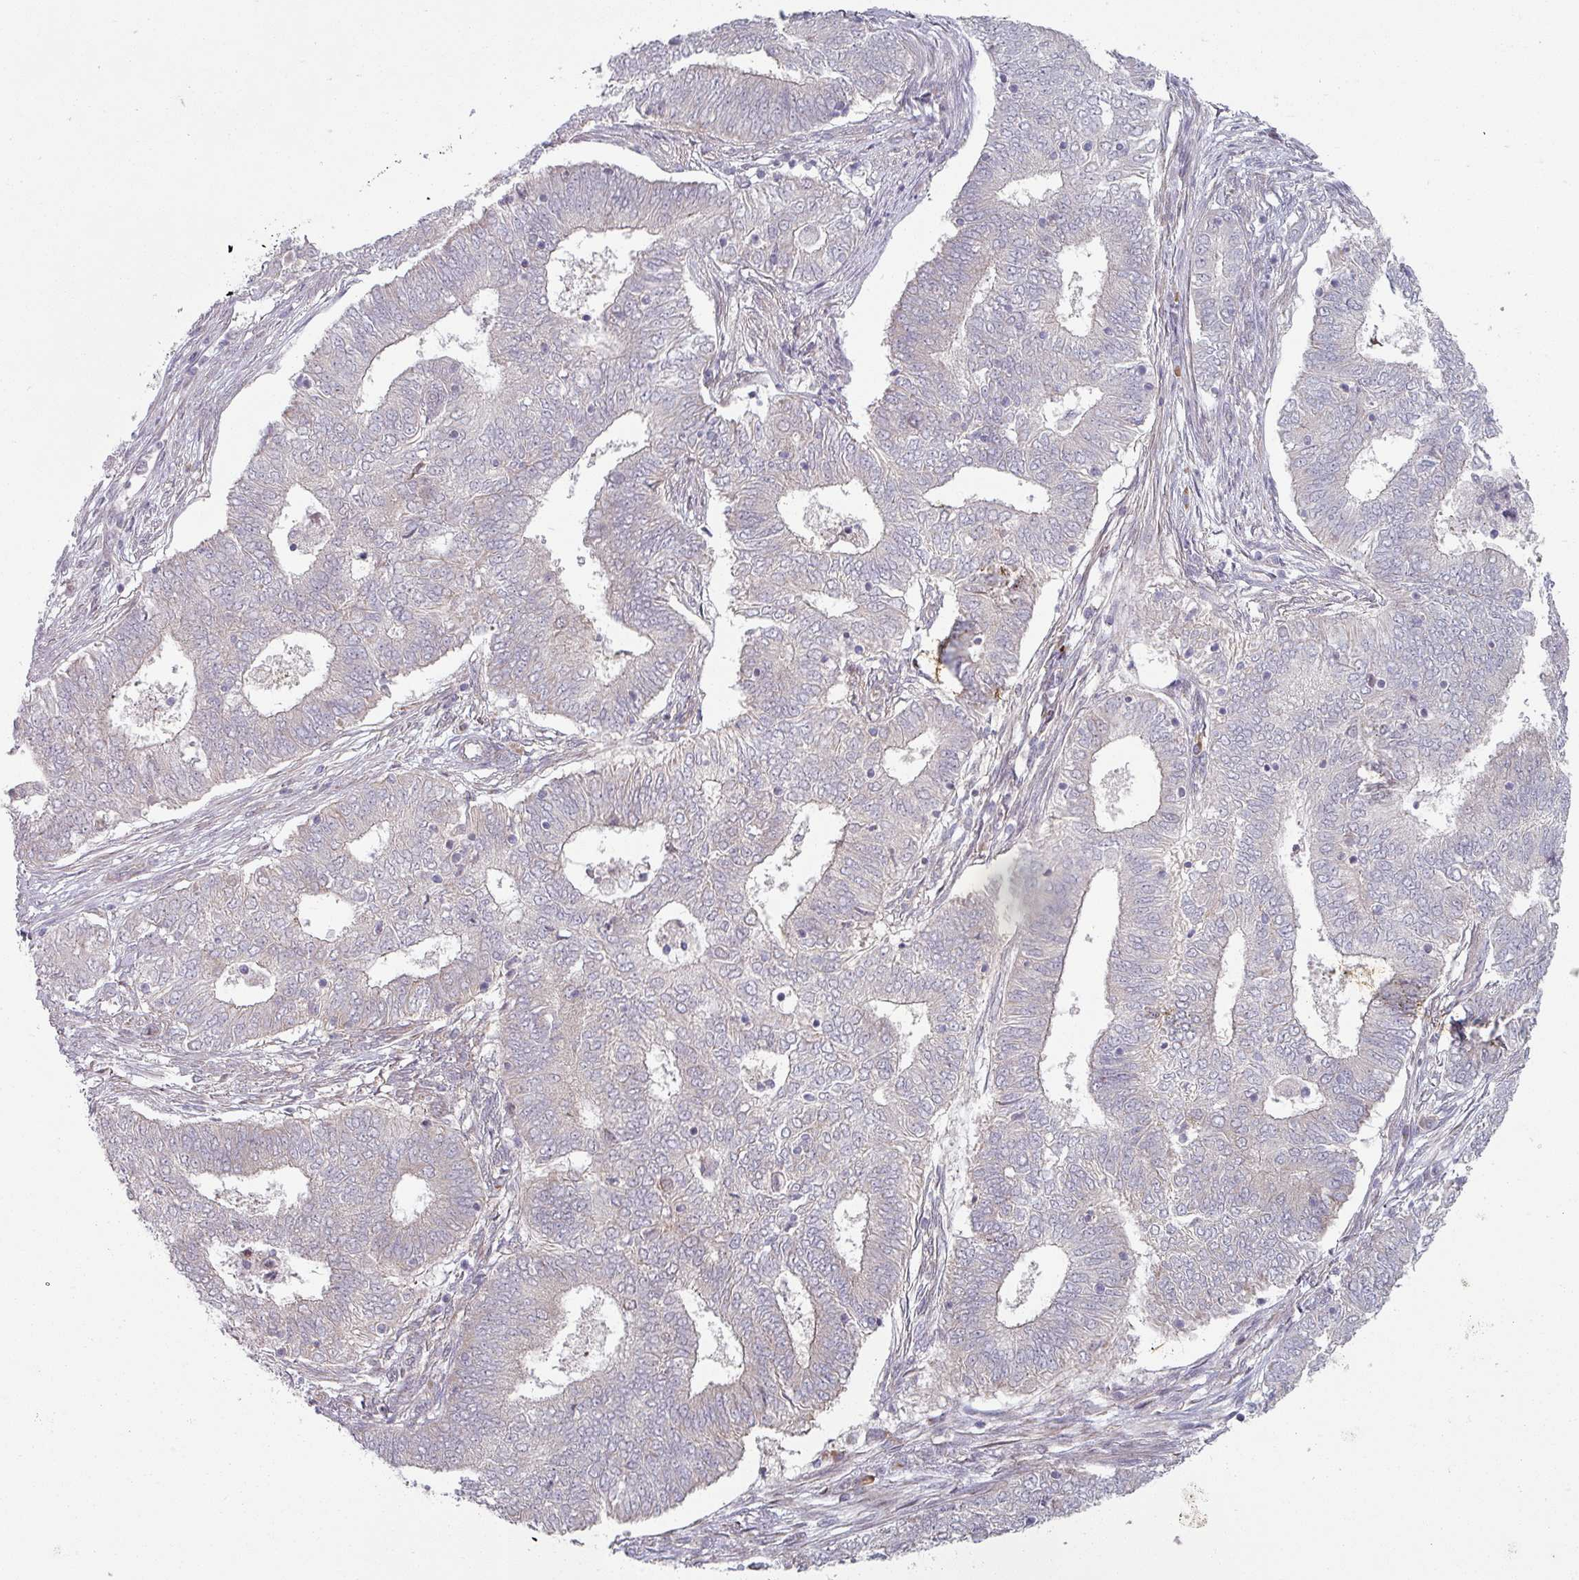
{"staining": {"intensity": "negative", "quantity": "none", "location": "none"}, "tissue": "endometrial cancer", "cell_type": "Tumor cells", "image_type": "cancer", "snomed": [{"axis": "morphology", "description": "Adenocarcinoma, NOS"}, {"axis": "topography", "description": "Endometrium"}], "caption": "High magnification brightfield microscopy of endometrial adenocarcinoma stained with DAB (brown) and counterstained with hematoxylin (blue): tumor cells show no significant staining.", "gene": "PLEKHJ1", "patient": {"sex": "female", "age": 62}}